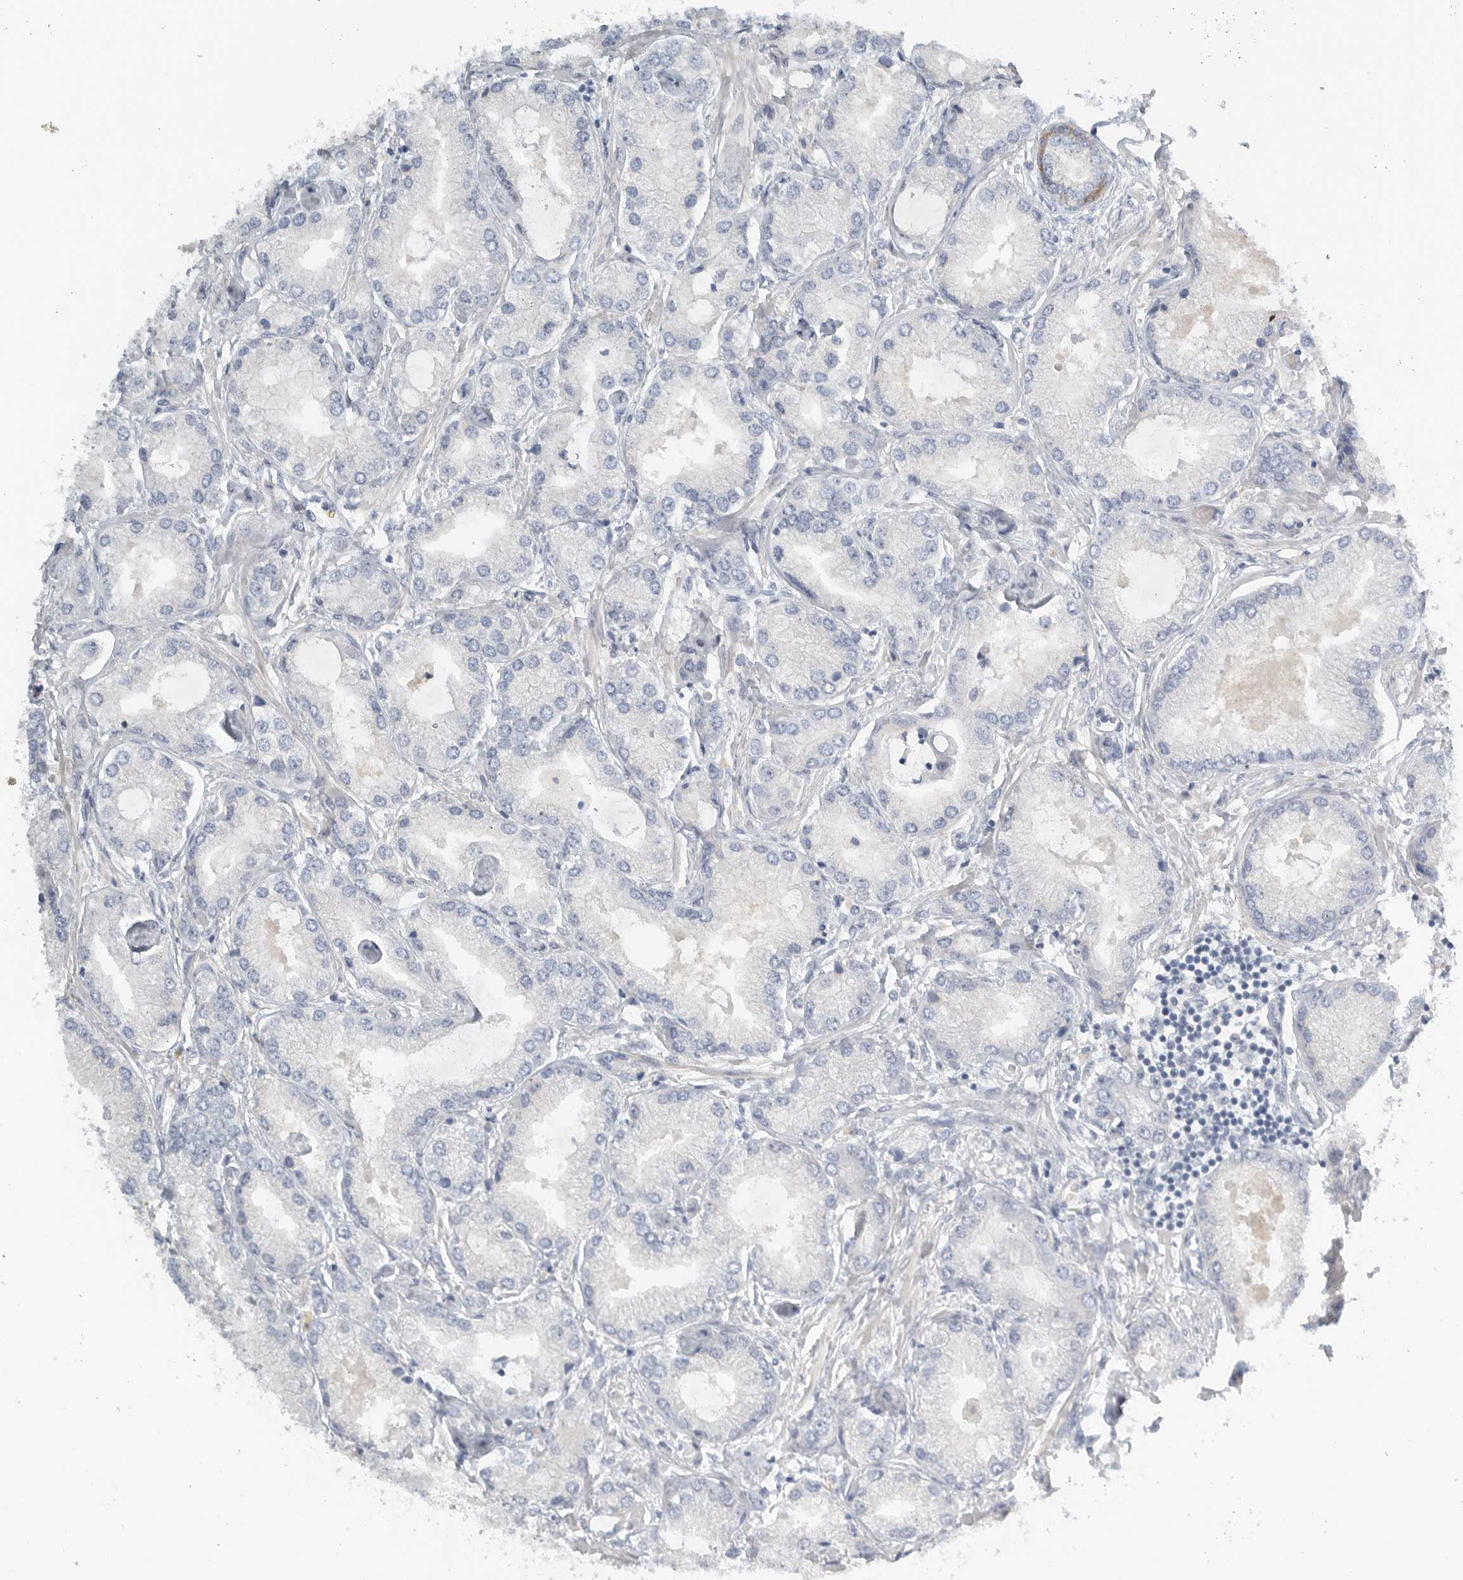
{"staining": {"intensity": "negative", "quantity": "none", "location": "none"}, "tissue": "prostate cancer", "cell_type": "Tumor cells", "image_type": "cancer", "snomed": [{"axis": "morphology", "description": "Adenocarcinoma, Low grade"}, {"axis": "topography", "description": "Prostate"}], "caption": "The micrograph exhibits no staining of tumor cells in prostate cancer (adenocarcinoma (low-grade)).", "gene": "PAM", "patient": {"sex": "male", "age": 62}}